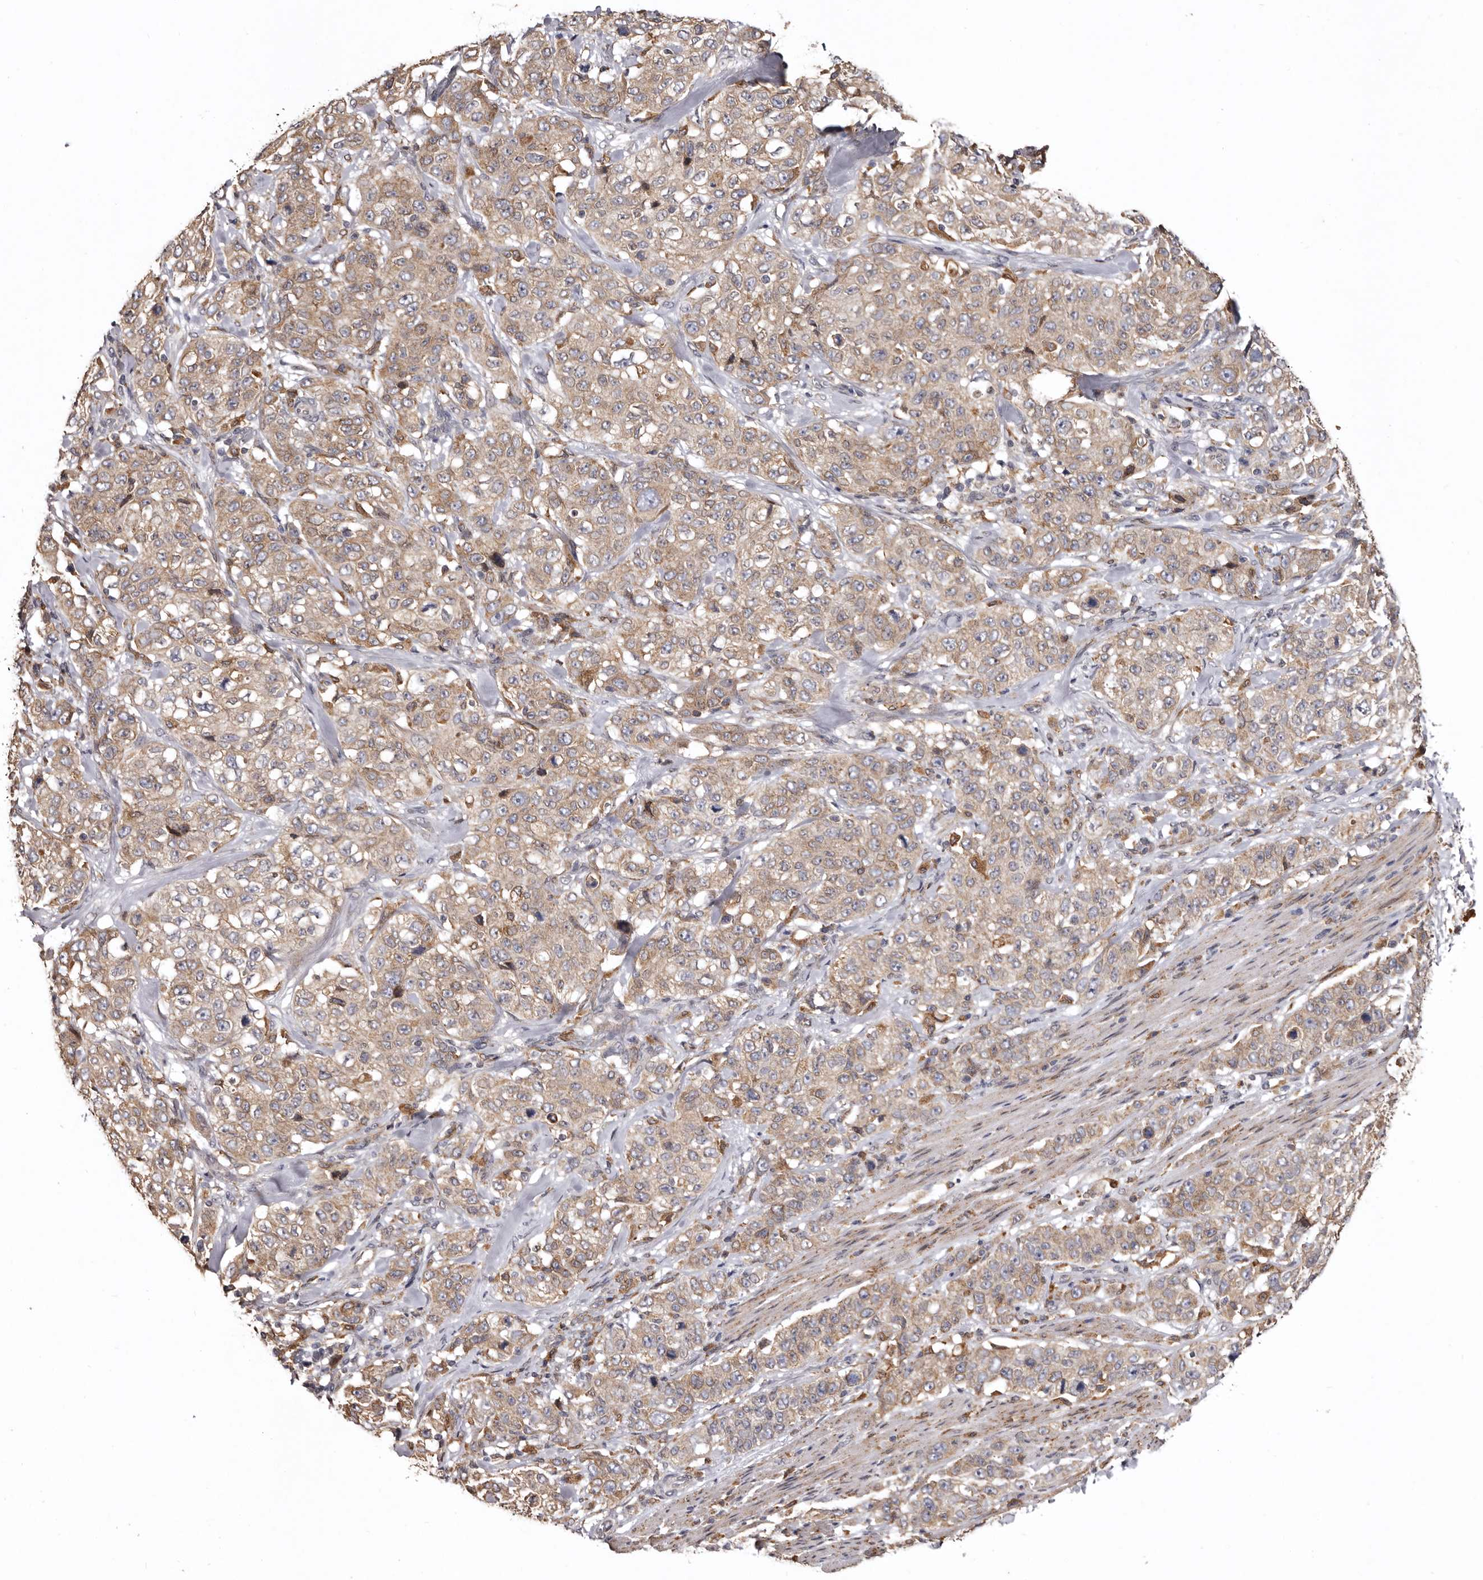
{"staining": {"intensity": "weak", "quantity": ">75%", "location": "cytoplasmic/membranous"}, "tissue": "stomach cancer", "cell_type": "Tumor cells", "image_type": "cancer", "snomed": [{"axis": "morphology", "description": "Adenocarcinoma, NOS"}, {"axis": "topography", "description": "Stomach"}], "caption": "Stomach adenocarcinoma stained with DAB (3,3'-diaminobenzidine) immunohistochemistry shows low levels of weak cytoplasmic/membranous expression in about >75% of tumor cells.", "gene": "INKA2", "patient": {"sex": "male", "age": 48}}